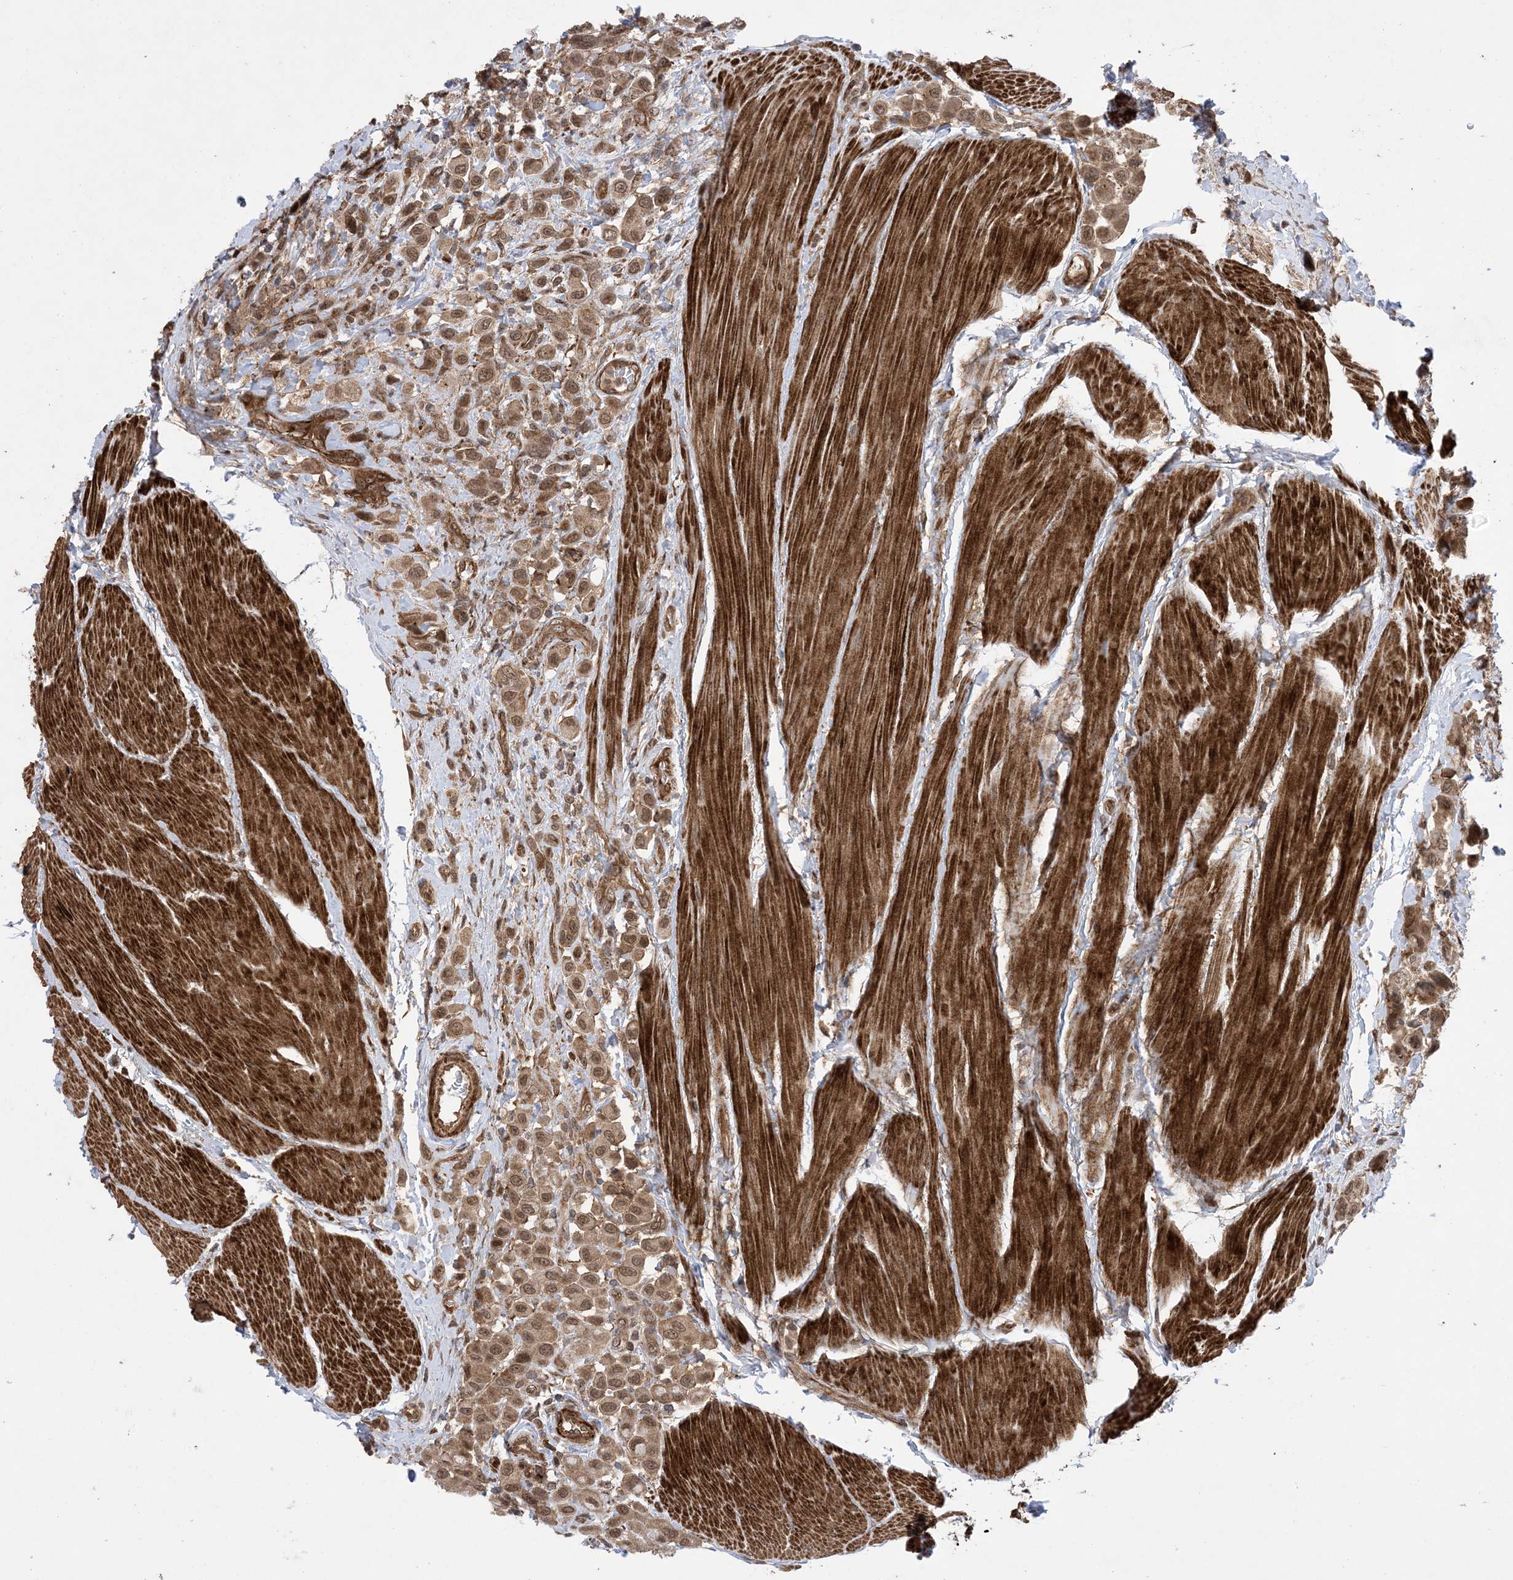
{"staining": {"intensity": "moderate", "quantity": ">75%", "location": "cytoplasmic/membranous,nuclear"}, "tissue": "urothelial cancer", "cell_type": "Tumor cells", "image_type": "cancer", "snomed": [{"axis": "morphology", "description": "Urothelial carcinoma, High grade"}, {"axis": "topography", "description": "Urinary bladder"}], "caption": "Protein expression analysis of human urothelial carcinoma (high-grade) reveals moderate cytoplasmic/membranous and nuclear expression in about >75% of tumor cells.", "gene": "ZNF511", "patient": {"sex": "male", "age": 50}}